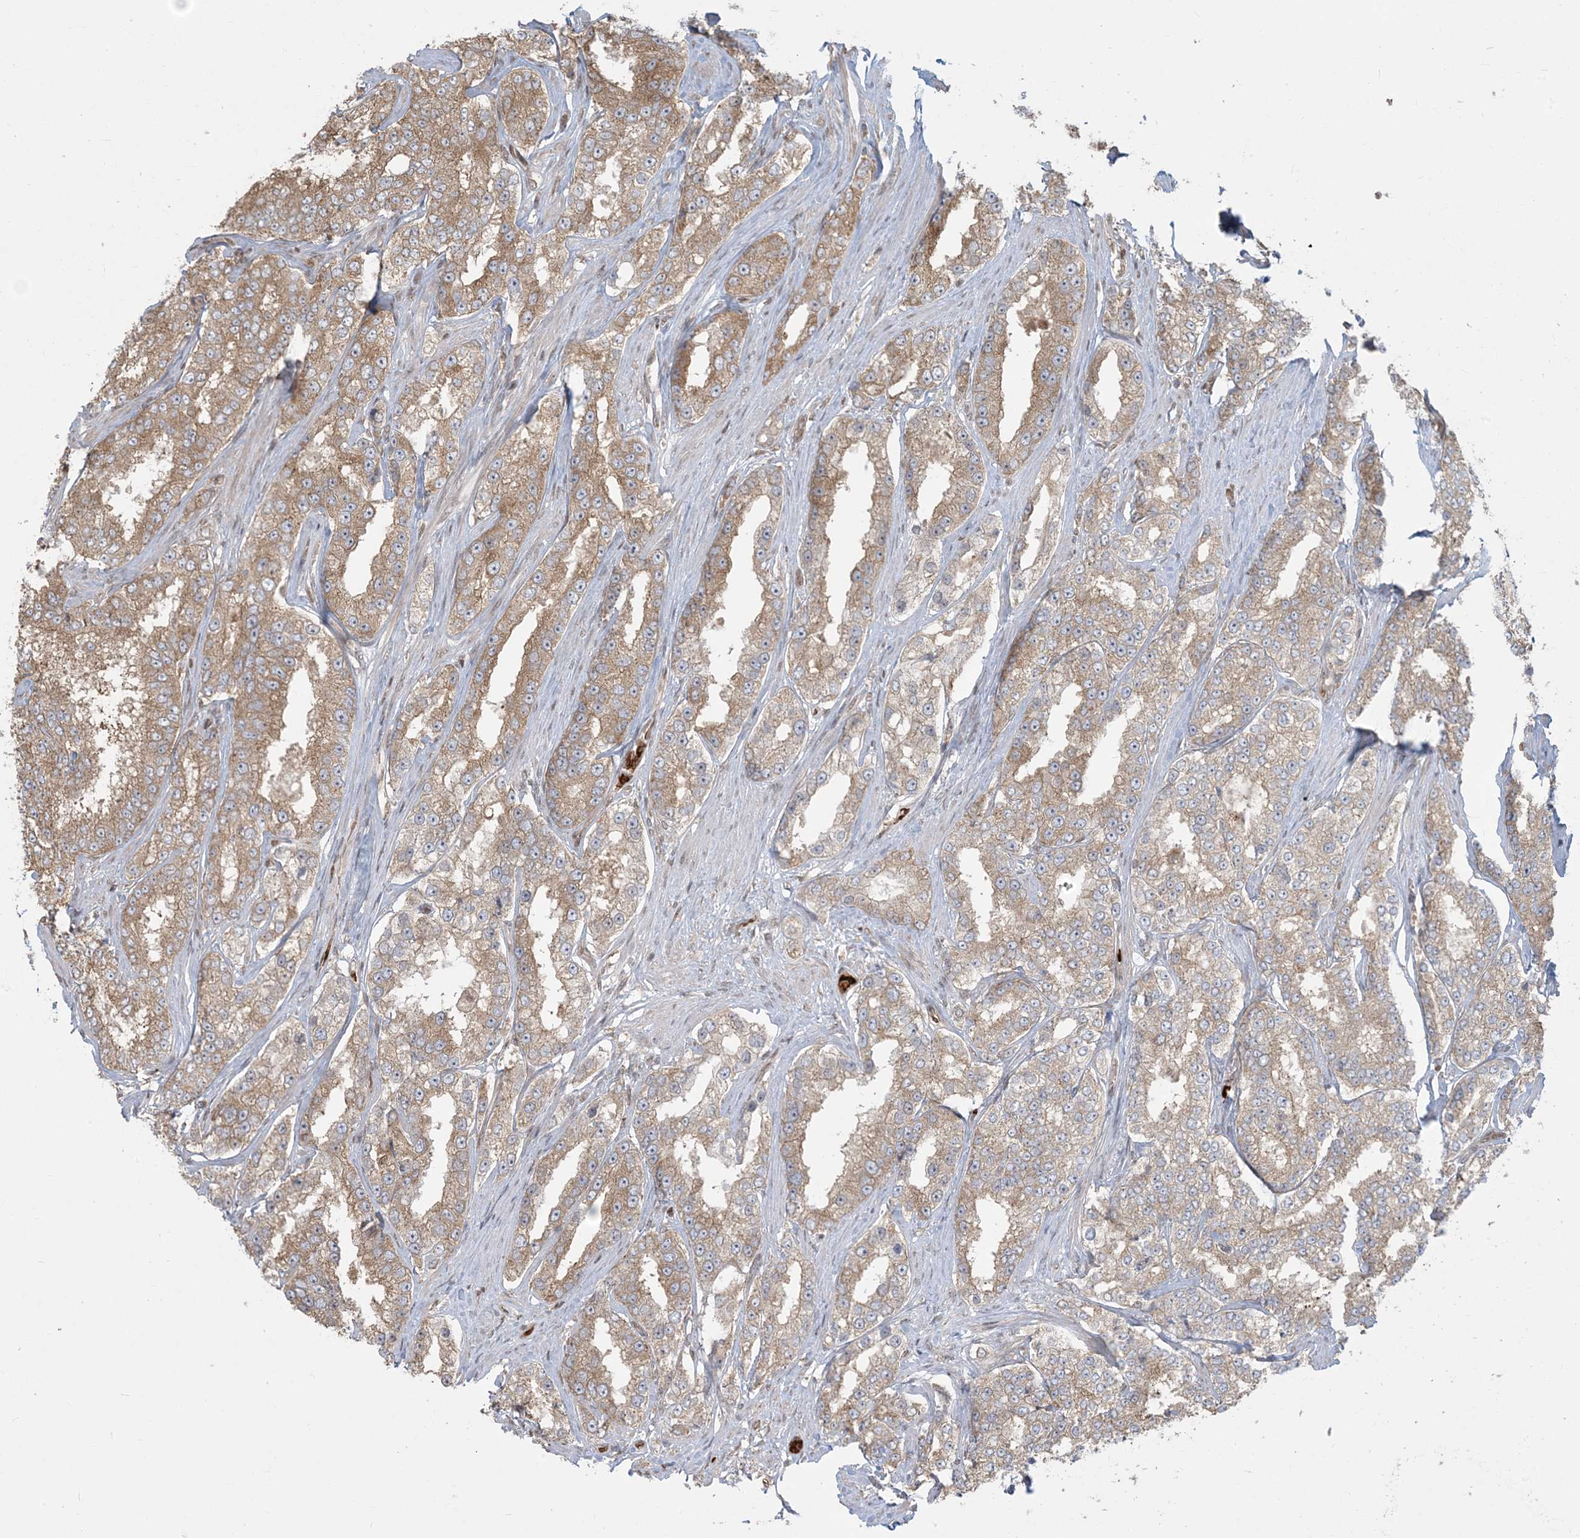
{"staining": {"intensity": "moderate", "quantity": "25%-75%", "location": "cytoplasmic/membranous"}, "tissue": "prostate cancer", "cell_type": "Tumor cells", "image_type": "cancer", "snomed": [{"axis": "morphology", "description": "Normal tissue, NOS"}, {"axis": "morphology", "description": "Adenocarcinoma, High grade"}, {"axis": "topography", "description": "Prostate"}], "caption": "High-grade adenocarcinoma (prostate) was stained to show a protein in brown. There is medium levels of moderate cytoplasmic/membranous positivity in approximately 25%-75% of tumor cells. (DAB (3,3'-diaminobenzidine) = brown stain, brightfield microscopy at high magnification).", "gene": "ABCF3", "patient": {"sex": "male", "age": 83}}